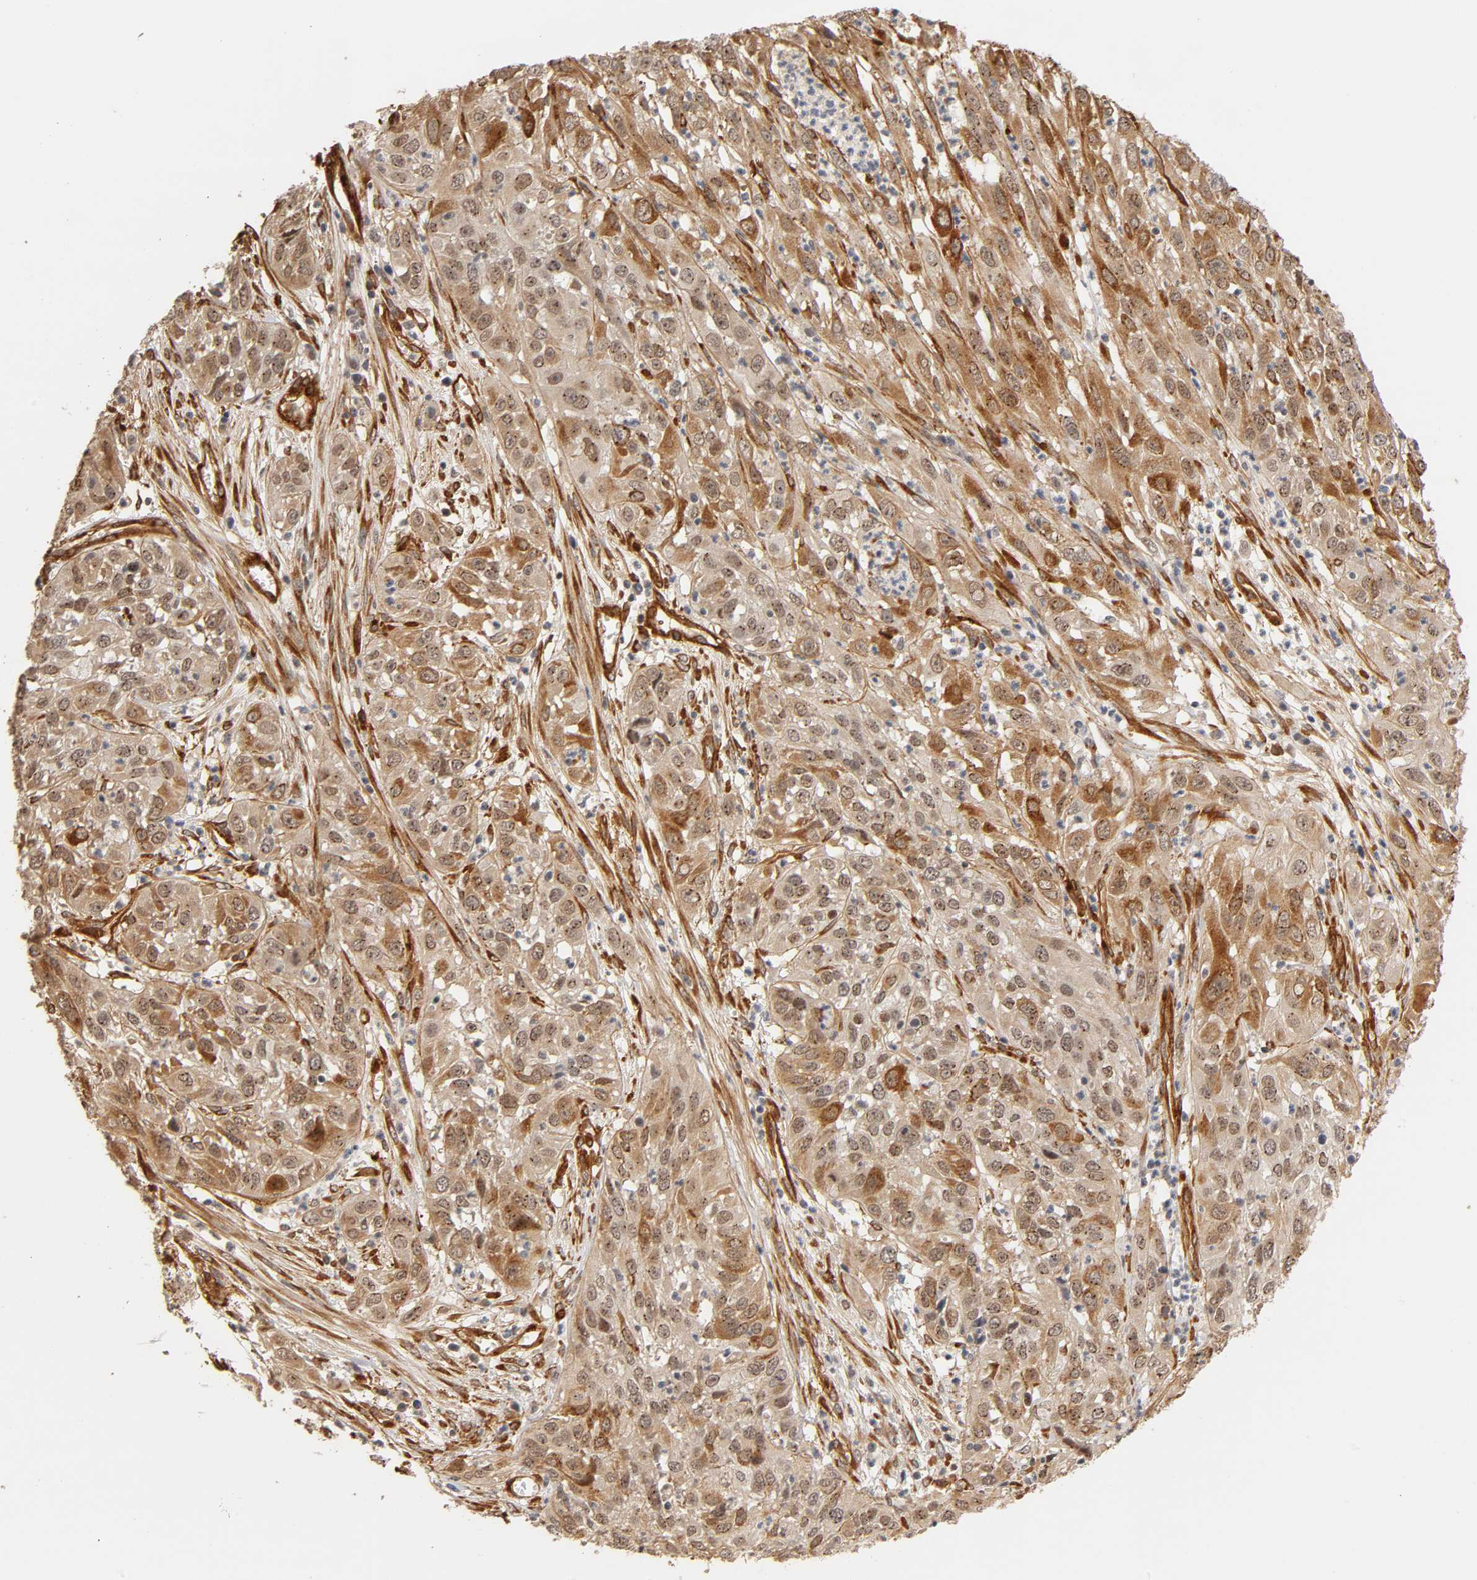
{"staining": {"intensity": "moderate", "quantity": "25%-75%", "location": "cytoplasmic/membranous"}, "tissue": "cervical cancer", "cell_type": "Tumor cells", "image_type": "cancer", "snomed": [{"axis": "morphology", "description": "Squamous cell carcinoma, NOS"}, {"axis": "topography", "description": "Cervix"}], "caption": "Brown immunohistochemical staining in squamous cell carcinoma (cervical) demonstrates moderate cytoplasmic/membranous staining in about 25%-75% of tumor cells. (Brightfield microscopy of DAB IHC at high magnification).", "gene": "LAMB1", "patient": {"sex": "female", "age": 32}}